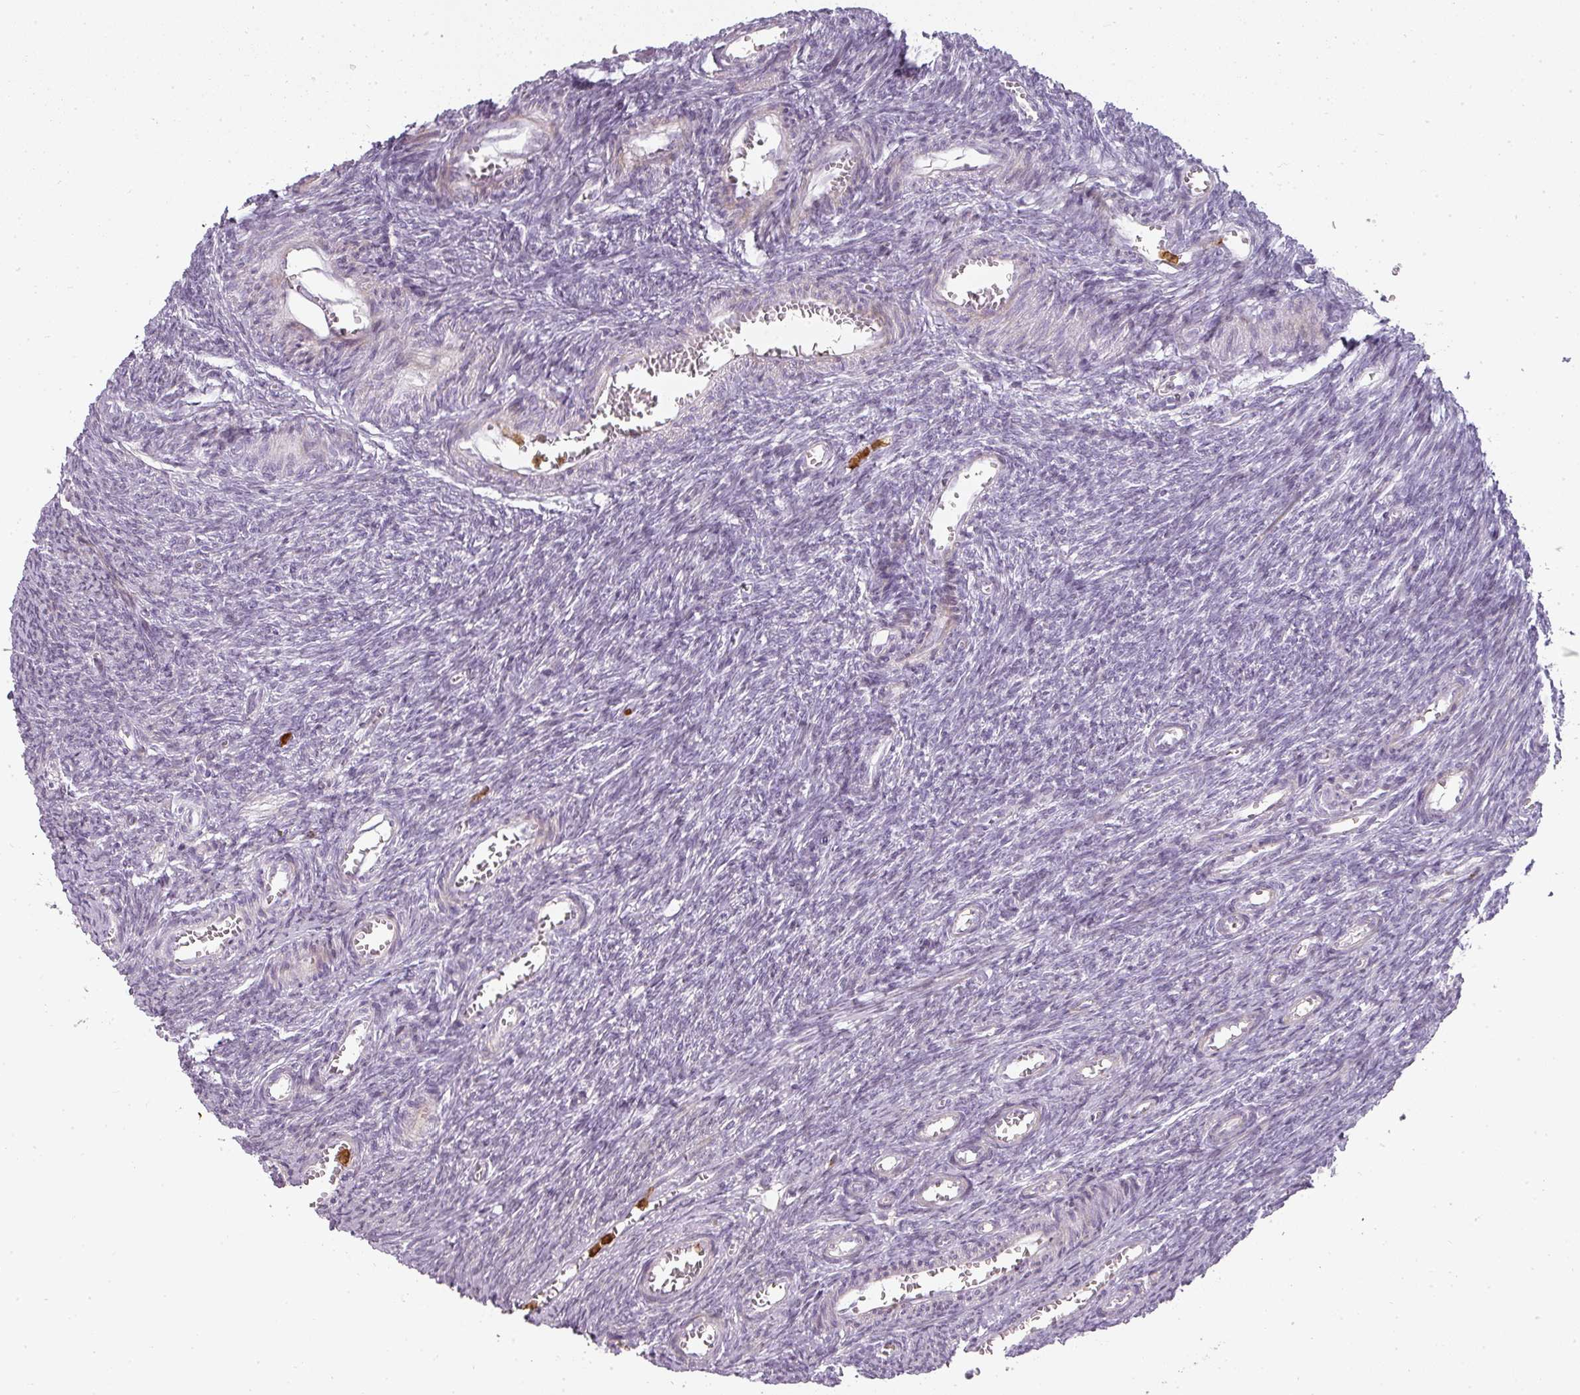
{"staining": {"intensity": "negative", "quantity": "none", "location": "none"}, "tissue": "ovary", "cell_type": "Ovarian stroma cells", "image_type": "normal", "snomed": [{"axis": "morphology", "description": "Normal tissue, NOS"}, {"axis": "topography", "description": "Ovary"}], "caption": "Normal ovary was stained to show a protein in brown. There is no significant staining in ovarian stroma cells. (Brightfield microscopy of DAB IHC at high magnification).", "gene": "BIK", "patient": {"sex": "female", "age": 44}}